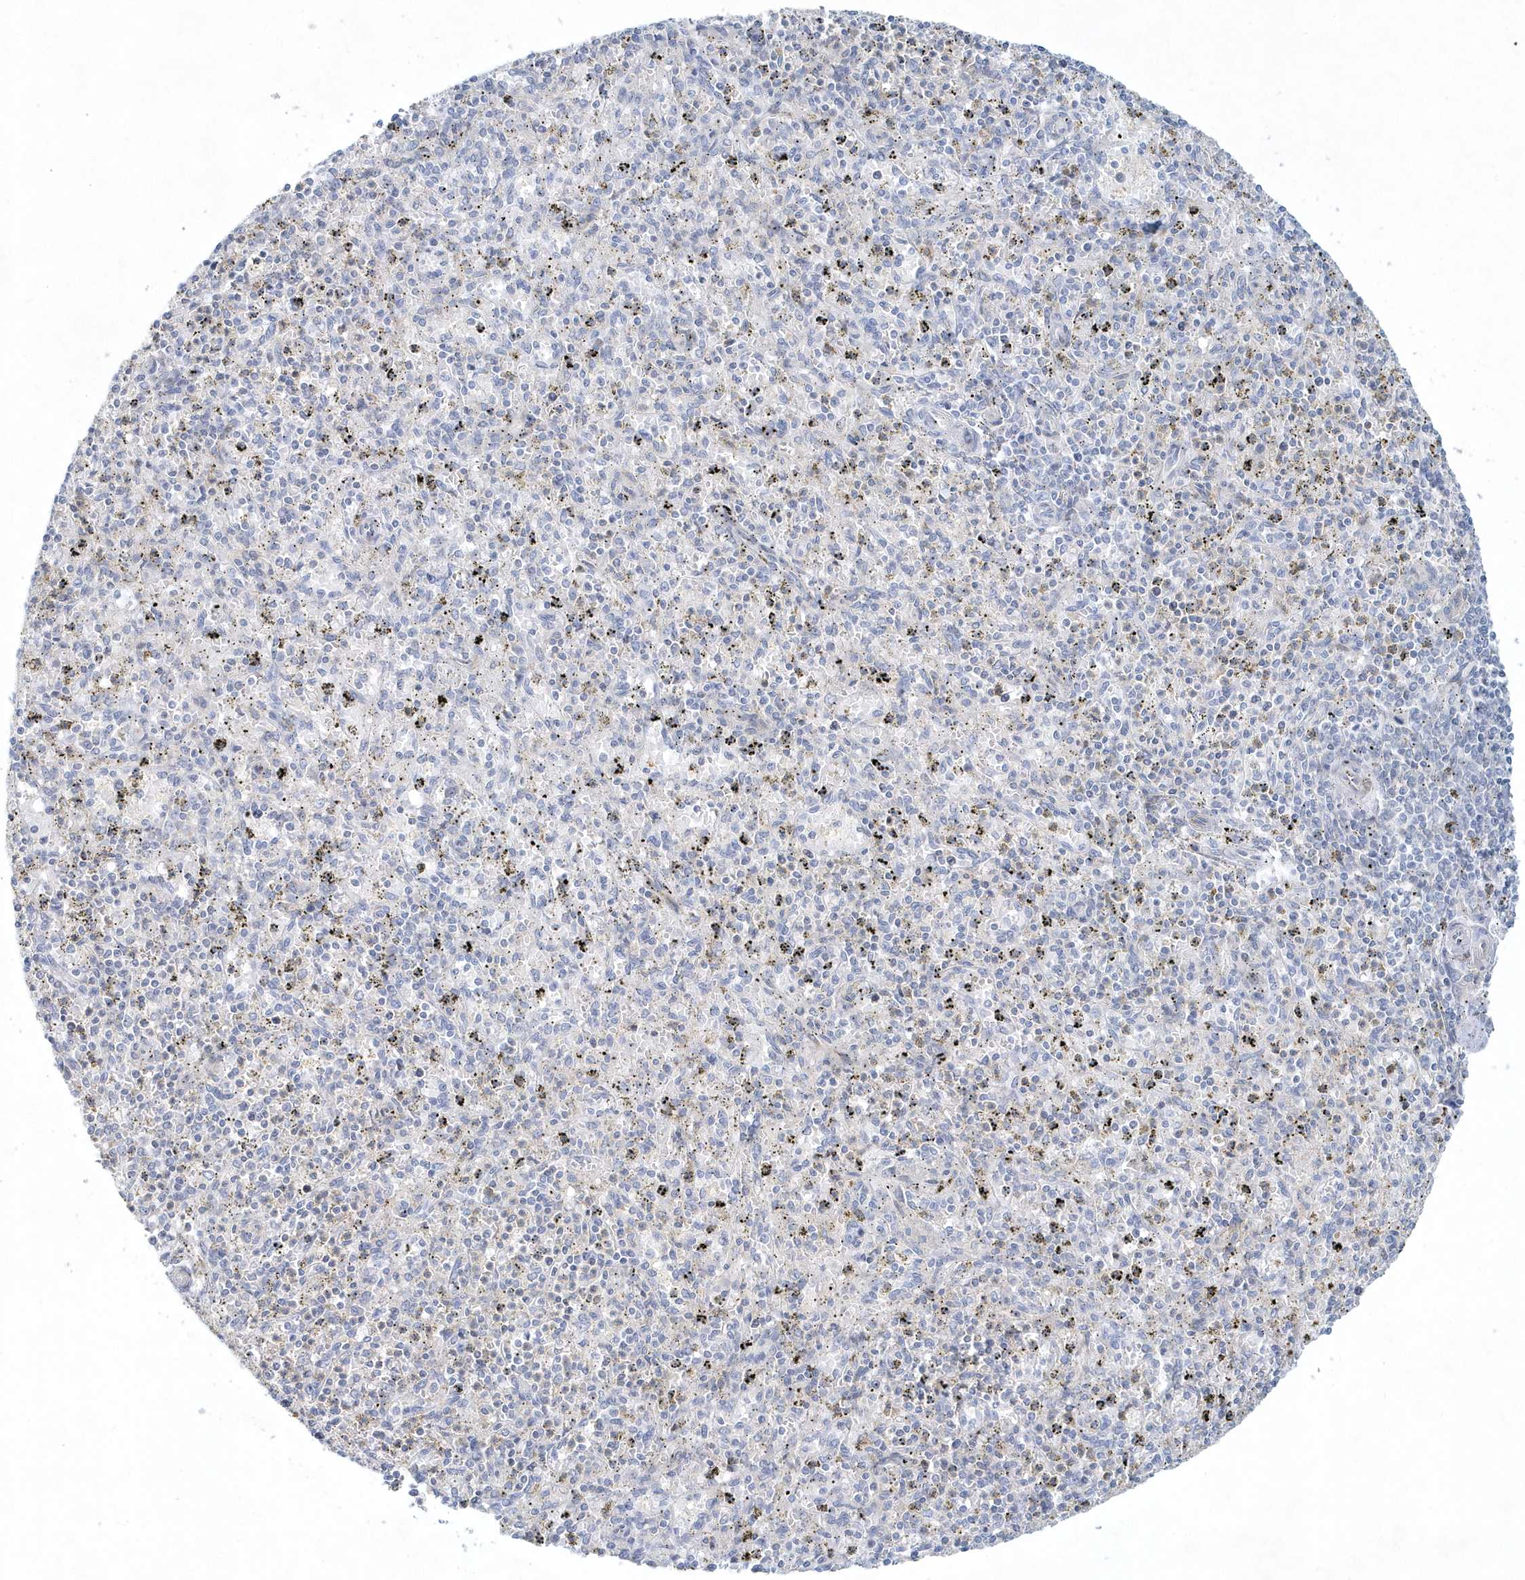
{"staining": {"intensity": "weak", "quantity": "<25%", "location": "cytoplasmic/membranous"}, "tissue": "spleen", "cell_type": "Cells in red pulp", "image_type": "normal", "snomed": [{"axis": "morphology", "description": "Normal tissue, NOS"}, {"axis": "topography", "description": "Spleen"}], "caption": "High power microscopy photomicrograph of an IHC micrograph of benign spleen, revealing no significant positivity in cells in red pulp. (Immunohistochemistry, brightfield microscopy, high magnification).", "gene": "DNAH1", "patient": {"sex": "male", "age": 72}}